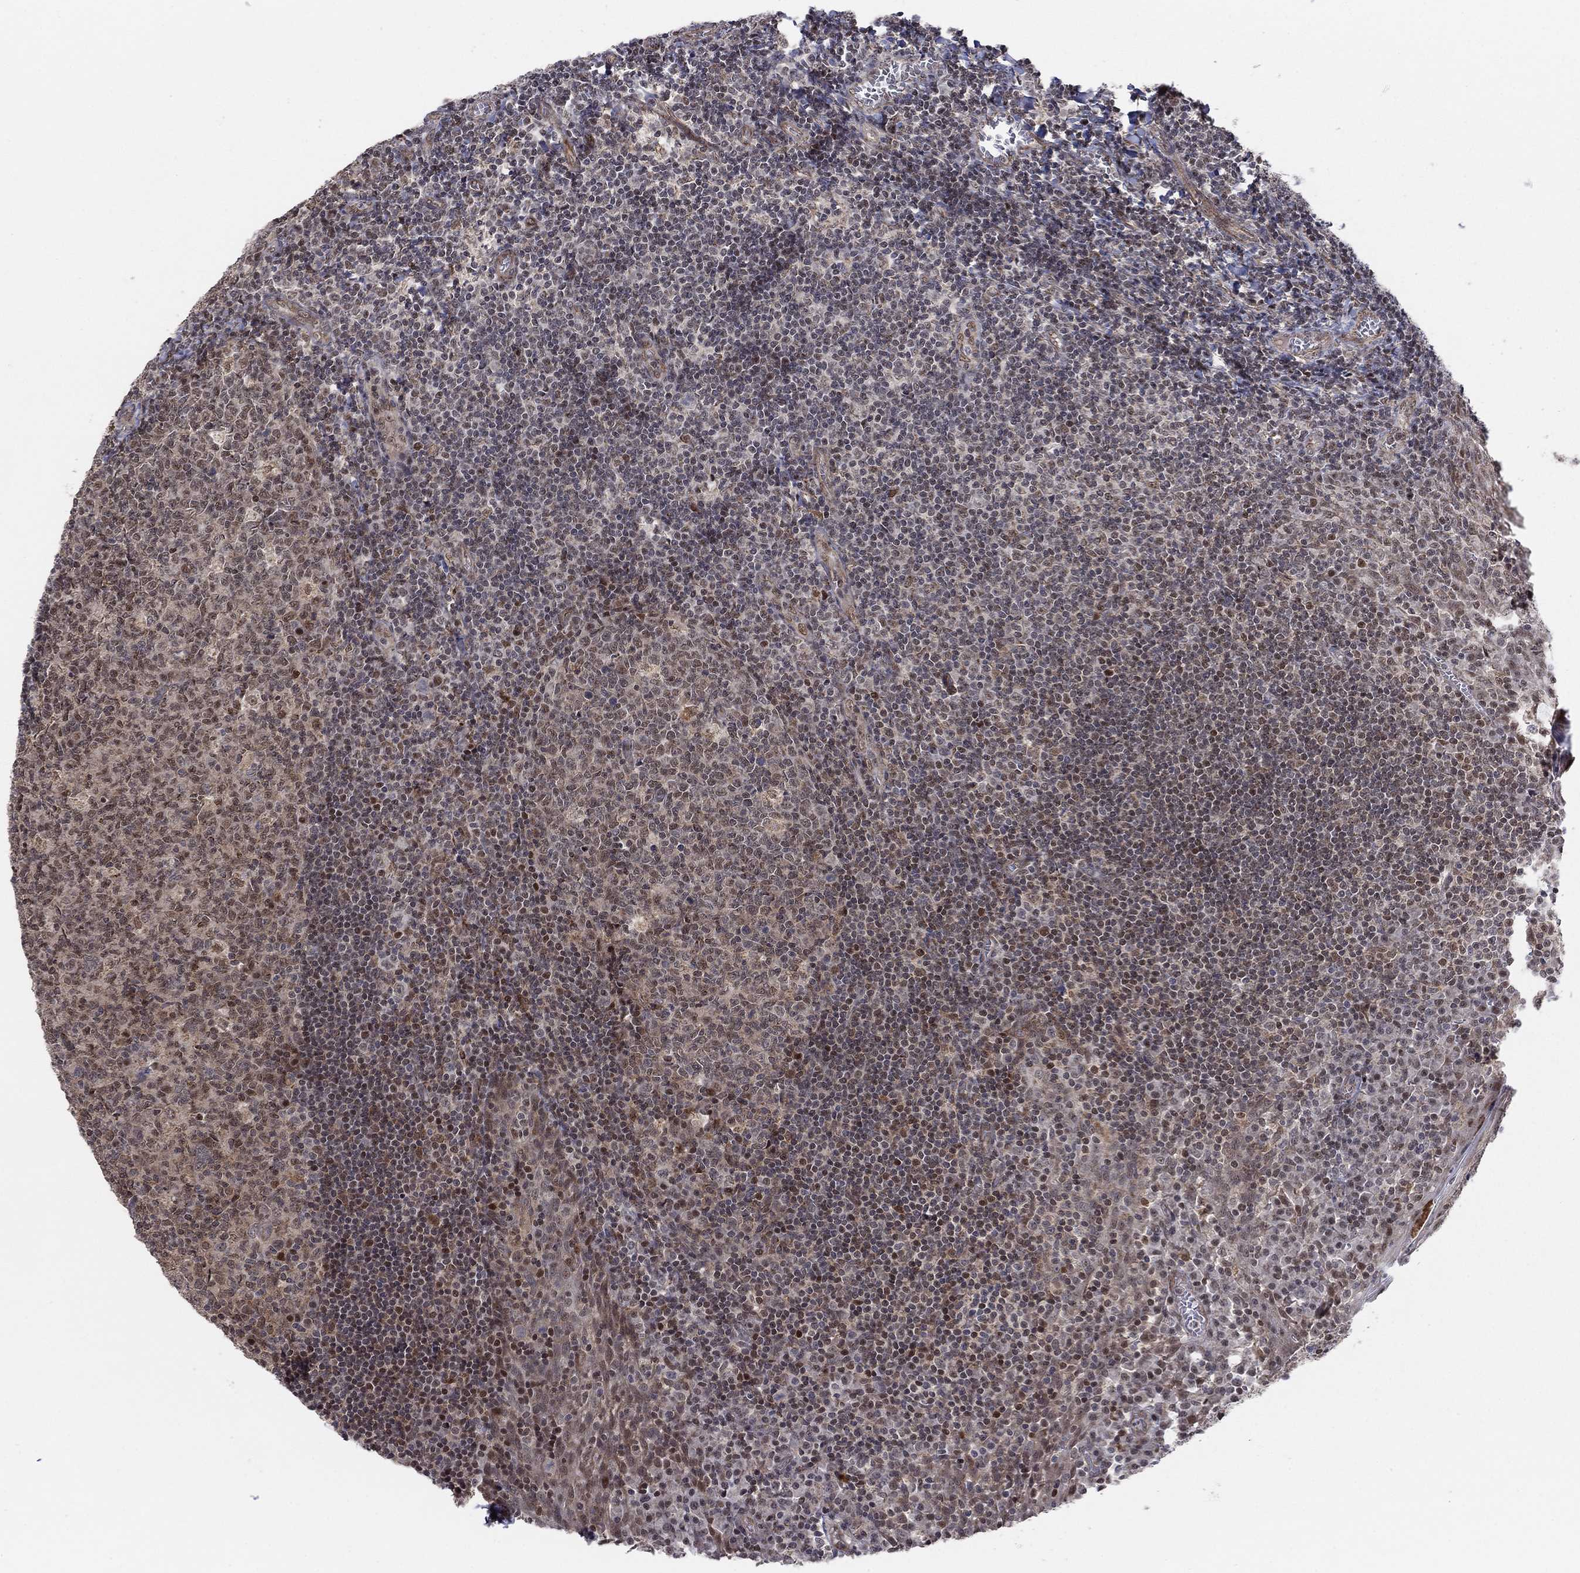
{"staining": {"intensity": "moderate", "quantity": "25%-75%", "location": "cytoplasmic/membranous"}, "tissue": "tonsil", "cell_type": "Germinal center cells", "image_type": "normal", "snomed": [{"axis": "morphology", "description": "Normal tissue, NOS"}, {"axis": "topography", "description": "Tonsil"}], "caption": "Protein expression analysis of benign tonsil exhibits moderate cytoplasmic/membranous expression in about 25%-75% of germinal center cells.", "gene": "ZNF395", "patient": {"sex": "female", "age": 13}}